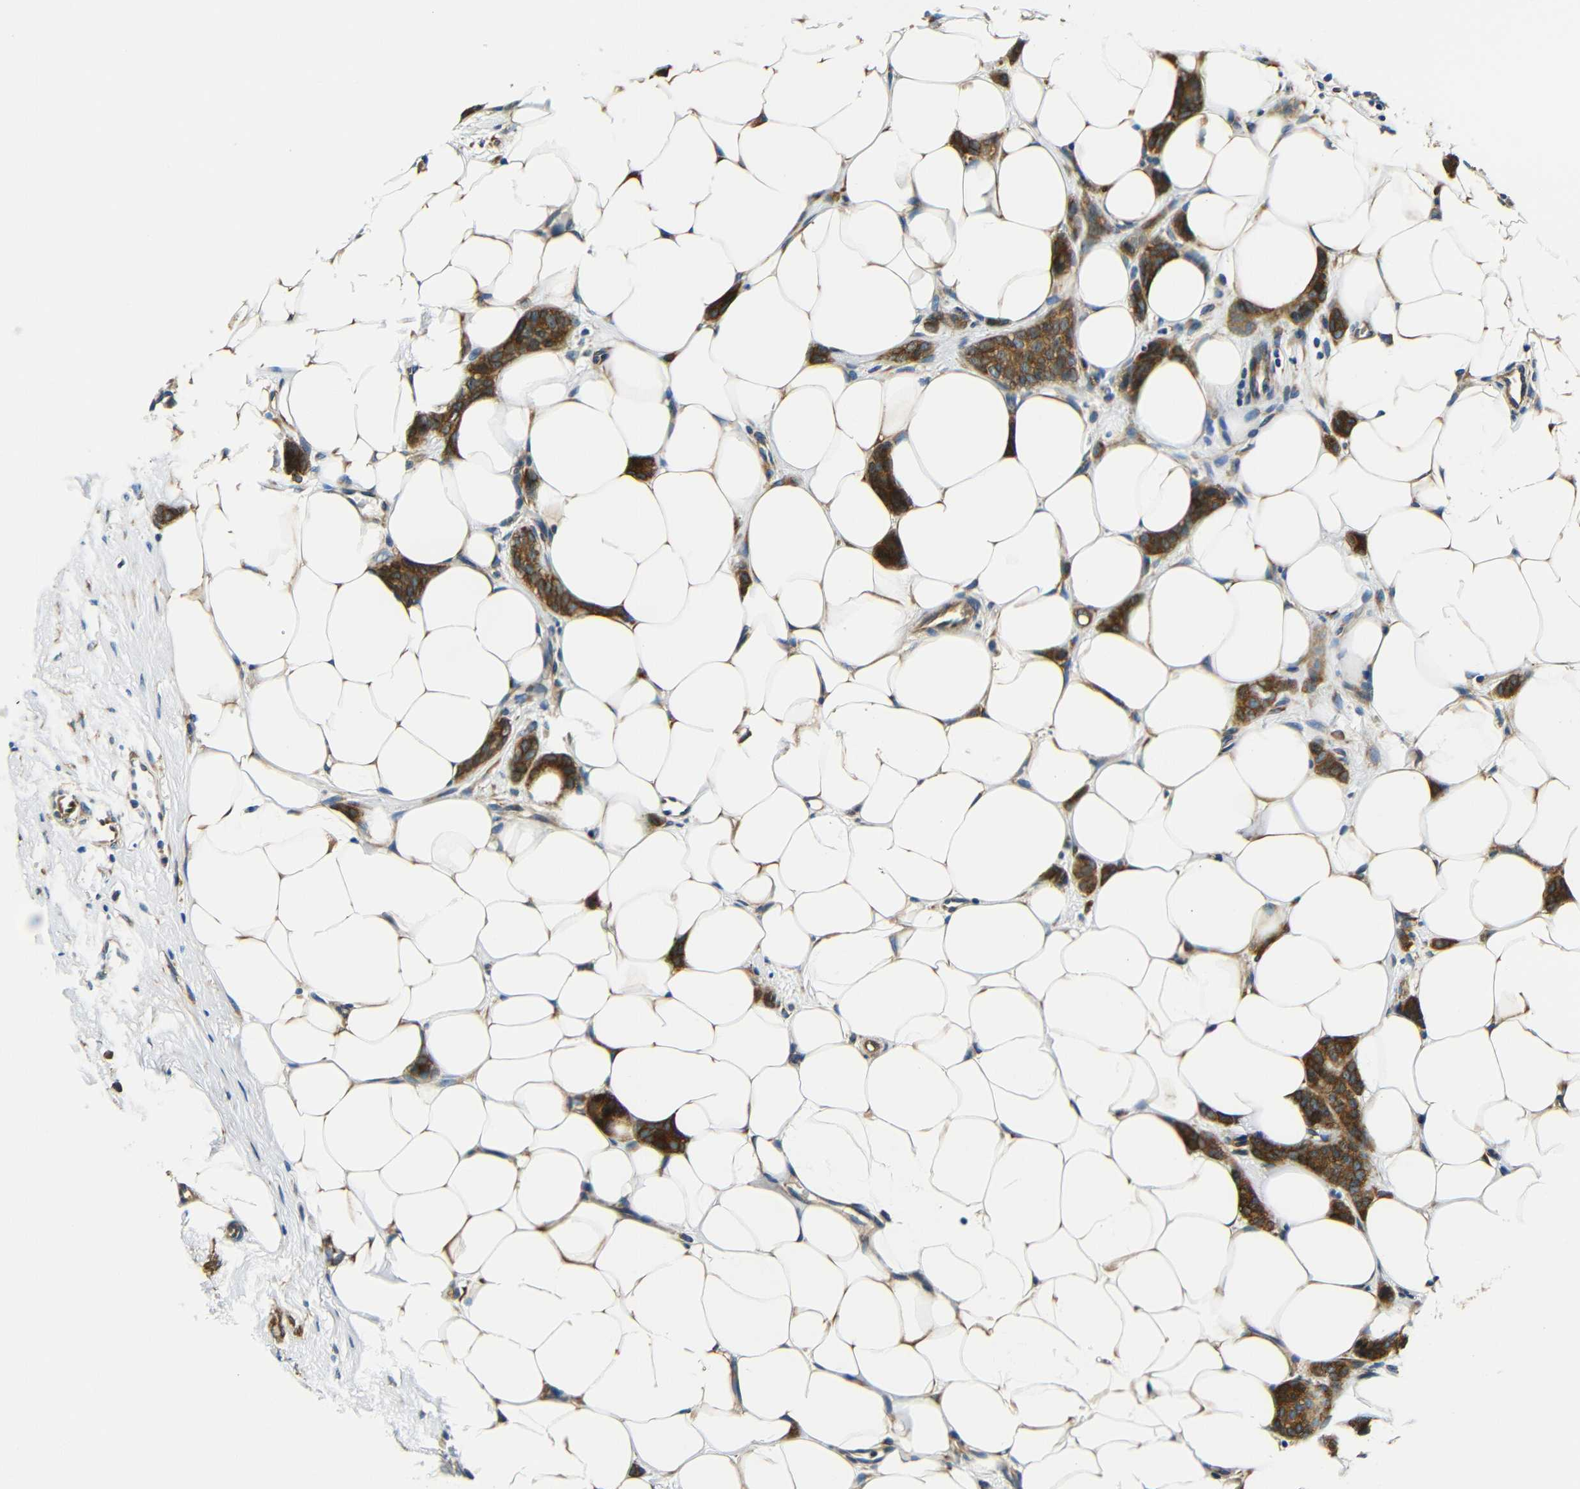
{"staining": {"intensity": "strong", "quantity": ">75%", "location": "cytoplasmic/membranous"}, "tissue": "breast cancer", "cell_type": "Tumor cells", "image_type": "cancer", "snomed": [{"axis": "morphology", "description": "Lobular carcinoma"}, {"axis": "topography", "description": "Skin"}, {"axis": "topography", "description": "Breast"}], "caption": "Tumor cells demonstrate strong cytoplasmic/membranous staining in approximately >75% of cells in breast cancer (lobular carcinoma). (Stains: DAB in brown, nuclei in blue, Microscopy: brightfield microscopy at high magnification).", "gene": "VAPB", "patient": {"sex": "female", "age": 46}}